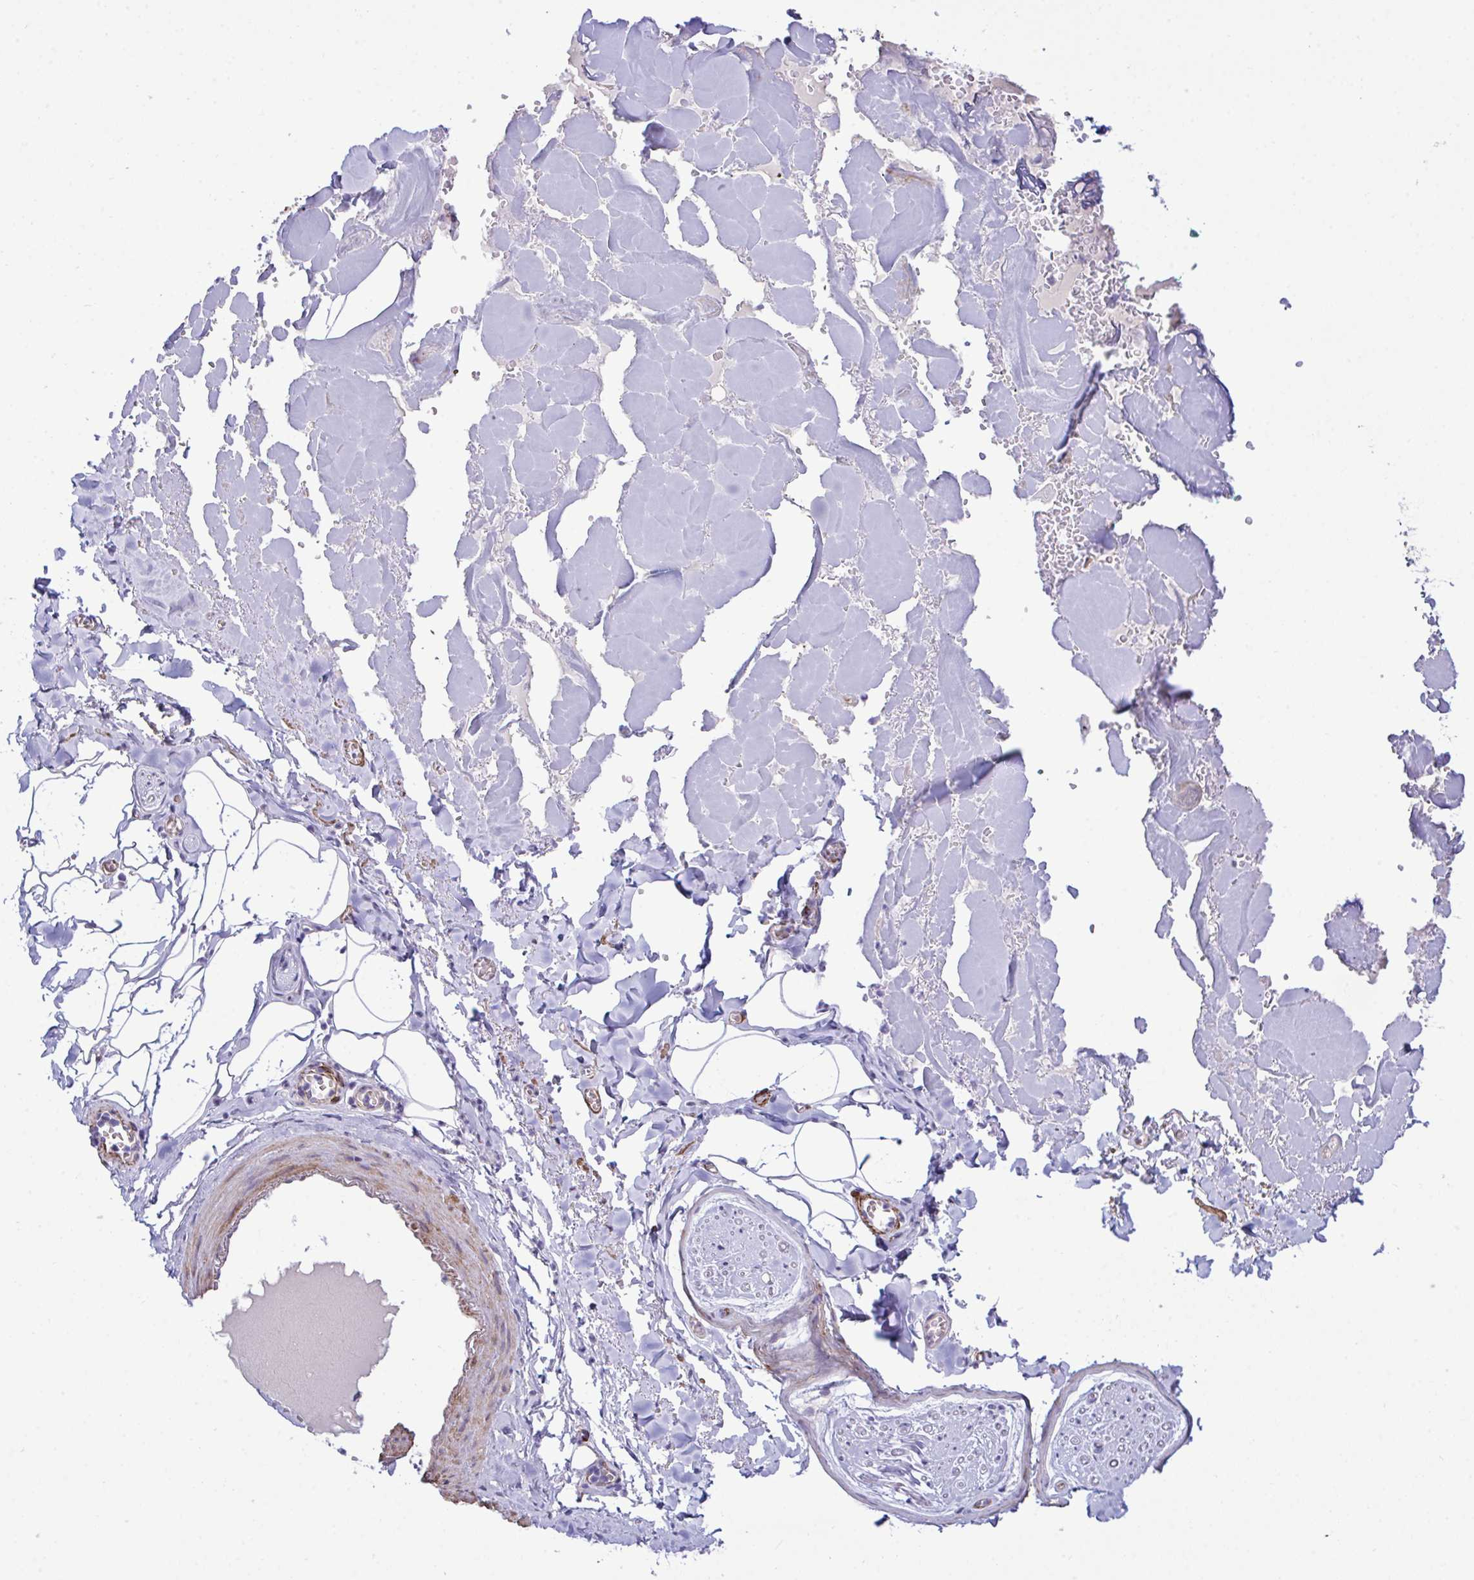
{"staining": {"intensity": "negative", "quantity": "none", "location": "none"}, "tissue": "adipose tissue", "cell_type": "Adipocytes", "image_type": "normal", "snomed": [{"axis": "morphology", "description": "Normal tissue, NOS"}, {"axis": "topography", "description": "Vulva"}, {"axis": "topography", "description": "Peripheral nerve tissue"}], "caption": "Adipocytes show no significant expression in normal adipose tissue. Brightfield microscopy of IHC stained with DAB (brown) and hematoxylin (blue), captured at high magnification.", "gene": "SYNPO2L", "patient": {"sex": "female", "age": 66}}